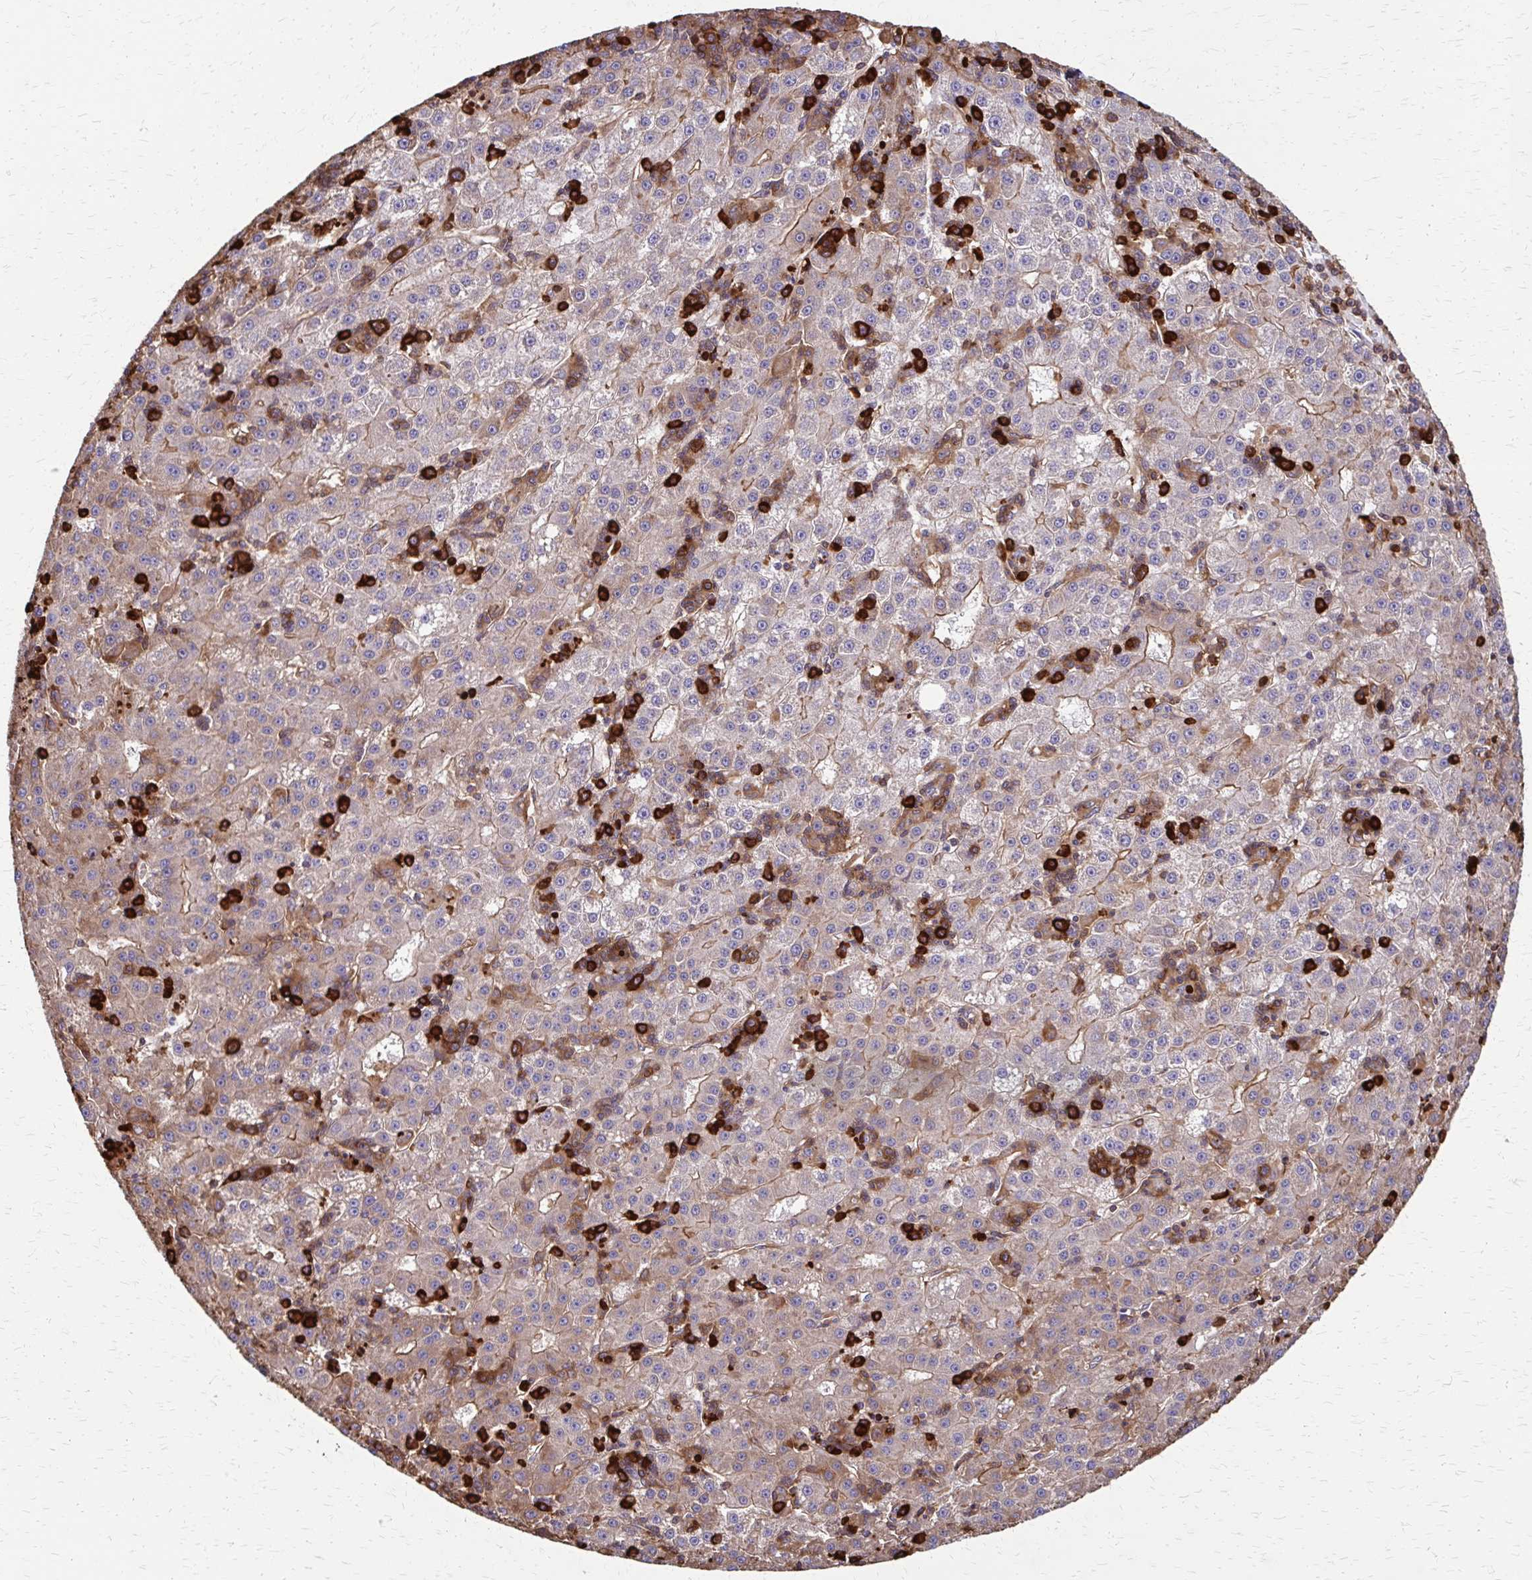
{"staining": {"intensity": "weak", "quantity": "25%-75%", "location": "cytoplasmic/membranous"}, "tissue": "liver cancer", "cell_type": "Tumor cells", "image_type": "cancer", "snomed": [{"axis": "morphology", "description": "Carcinoma, Hepatocellular, NOS"}, {"axis": "topography", "description": "Liver"}], "caption": "Immunohistochemical staining of human hepatocellular carcinoma (liver) exhibits weak cytoplasmic/membranous protein staining in about 25%-75% of tumor cells.", "gene": "EEF2", "patient": {"sex": "male", "age": 76}}